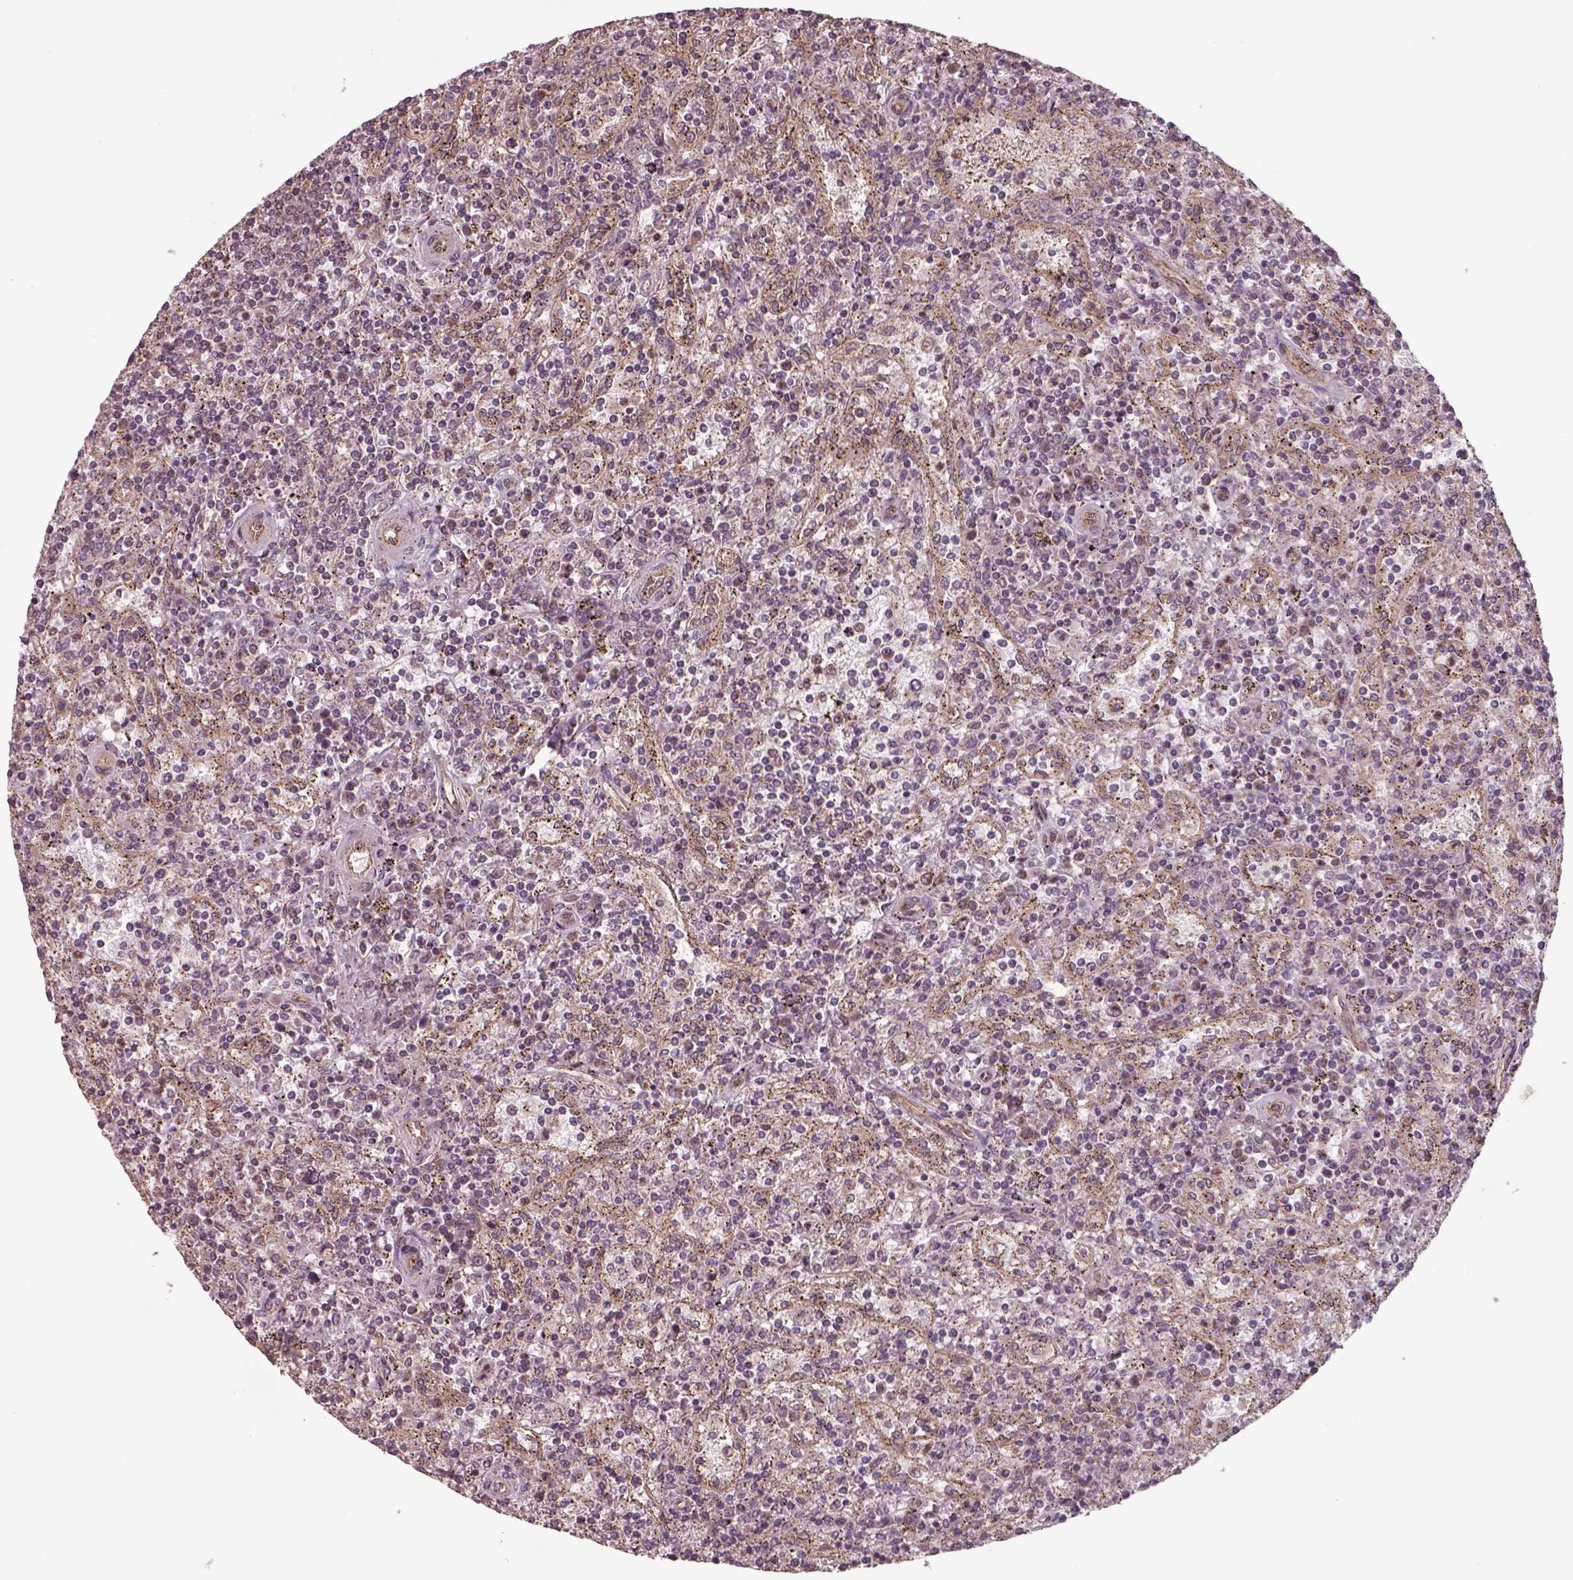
{"staining": {"intensity": "negative", "quantity": "none", "location": "none"}, "tissue": "lymphoma", "cell_type": "Tumor cells", "image_type": "cancer", "snomed": [{"axis": "morphology", "description": "Malignant lymphoma, non-Hodgkin's type, Low grade"}, {"axis": "topography", "description": "Spleen"}], "caption": "Human lymphoma stained for a protein using immunohistochemistry reveals no positivity in tumor cells.", "gene": "CHMP3", "patient": {"sex": "male", "age": 62}}